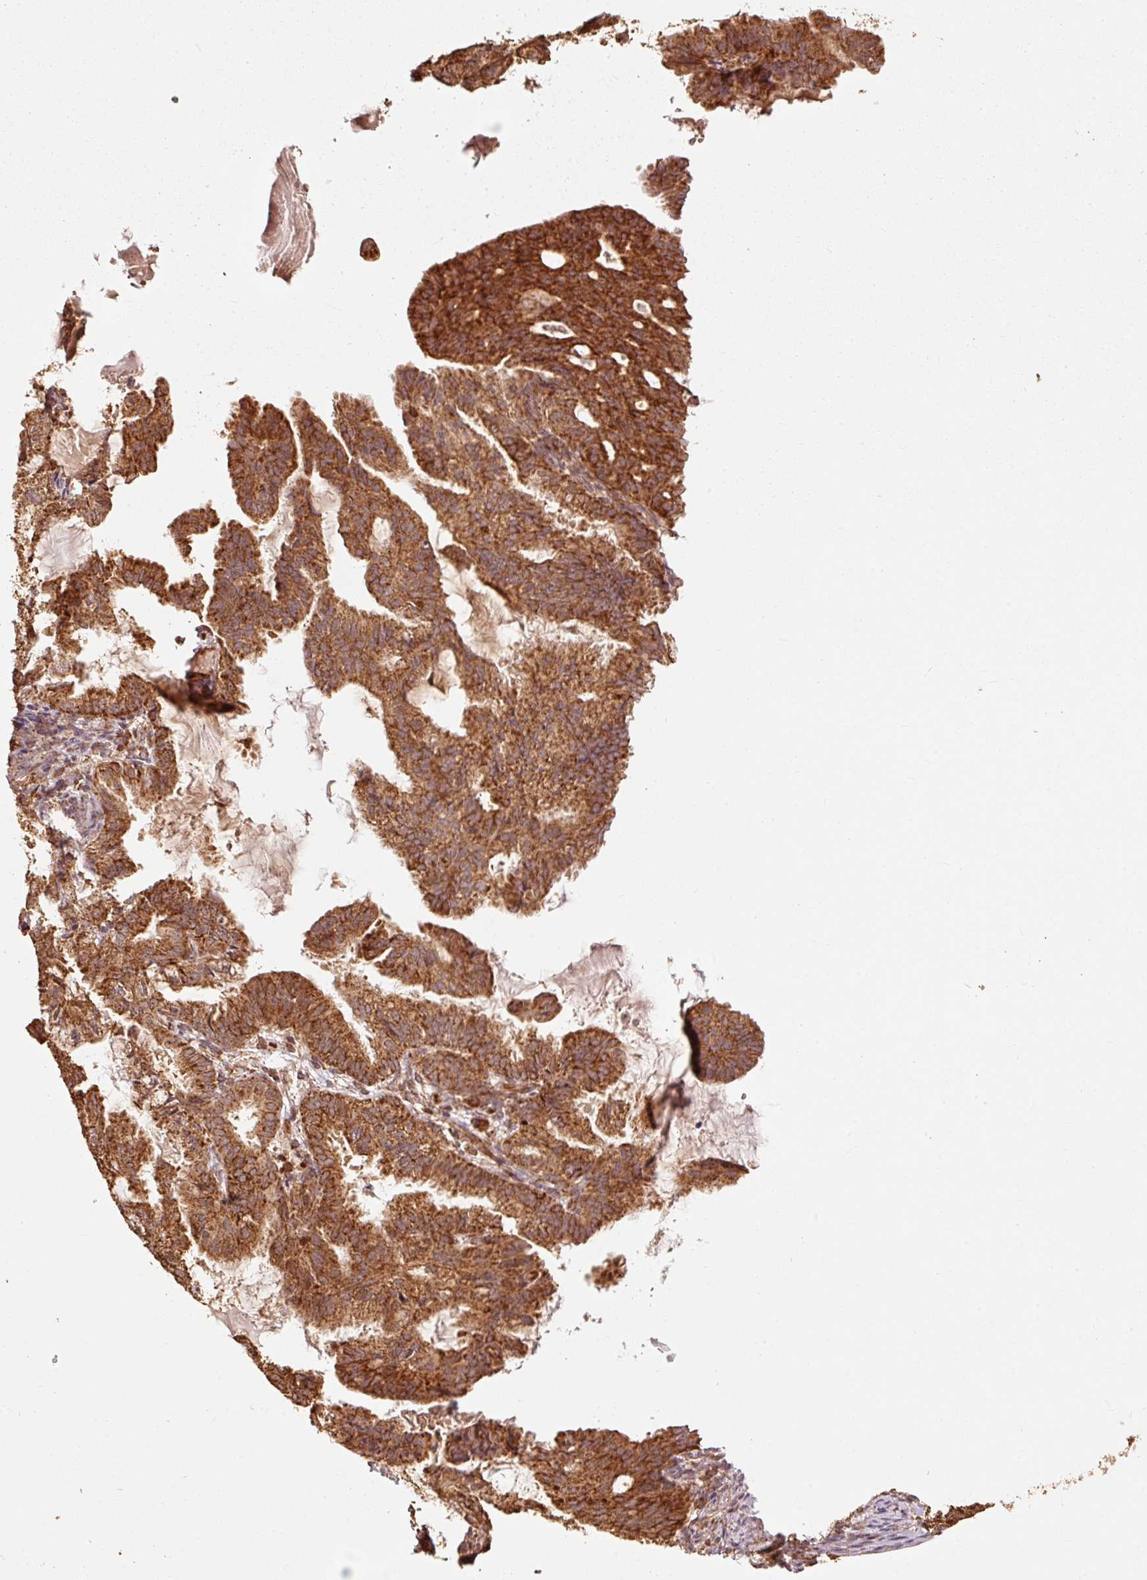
{"staining": {"intensity": "strong", "quantity": ">75%", "location": "cytoplasmic/membranous"}, "tissue": "endometrial cancer", "cell_type": "Tumor cells", "image_type": "cancer", "snomed": [{"axis": "morphology", "description": "Adenocarcinoma, NOS"}, {"axis": "topography", "description": "Endometrium"}], "caption": "High-magnification brightfield microscopy of endometrial adenocarcinoma stained with DAB (3,3'-diaminobenzidine) (brown) and counterstained with hematoxylin (blue). tumor cells exhibit strong cytoplasmic/membranous staining is present in approximately>75% of cells. The staining was performed using DAB (3,3'-diaminobenzidine) to visualize the protein expression in brown, while the nuclei were stained in blue with hematoxylin (Magnification: 20x).", "gene": "MRPL16", "patient": {"sex": "female", "age": 86}}